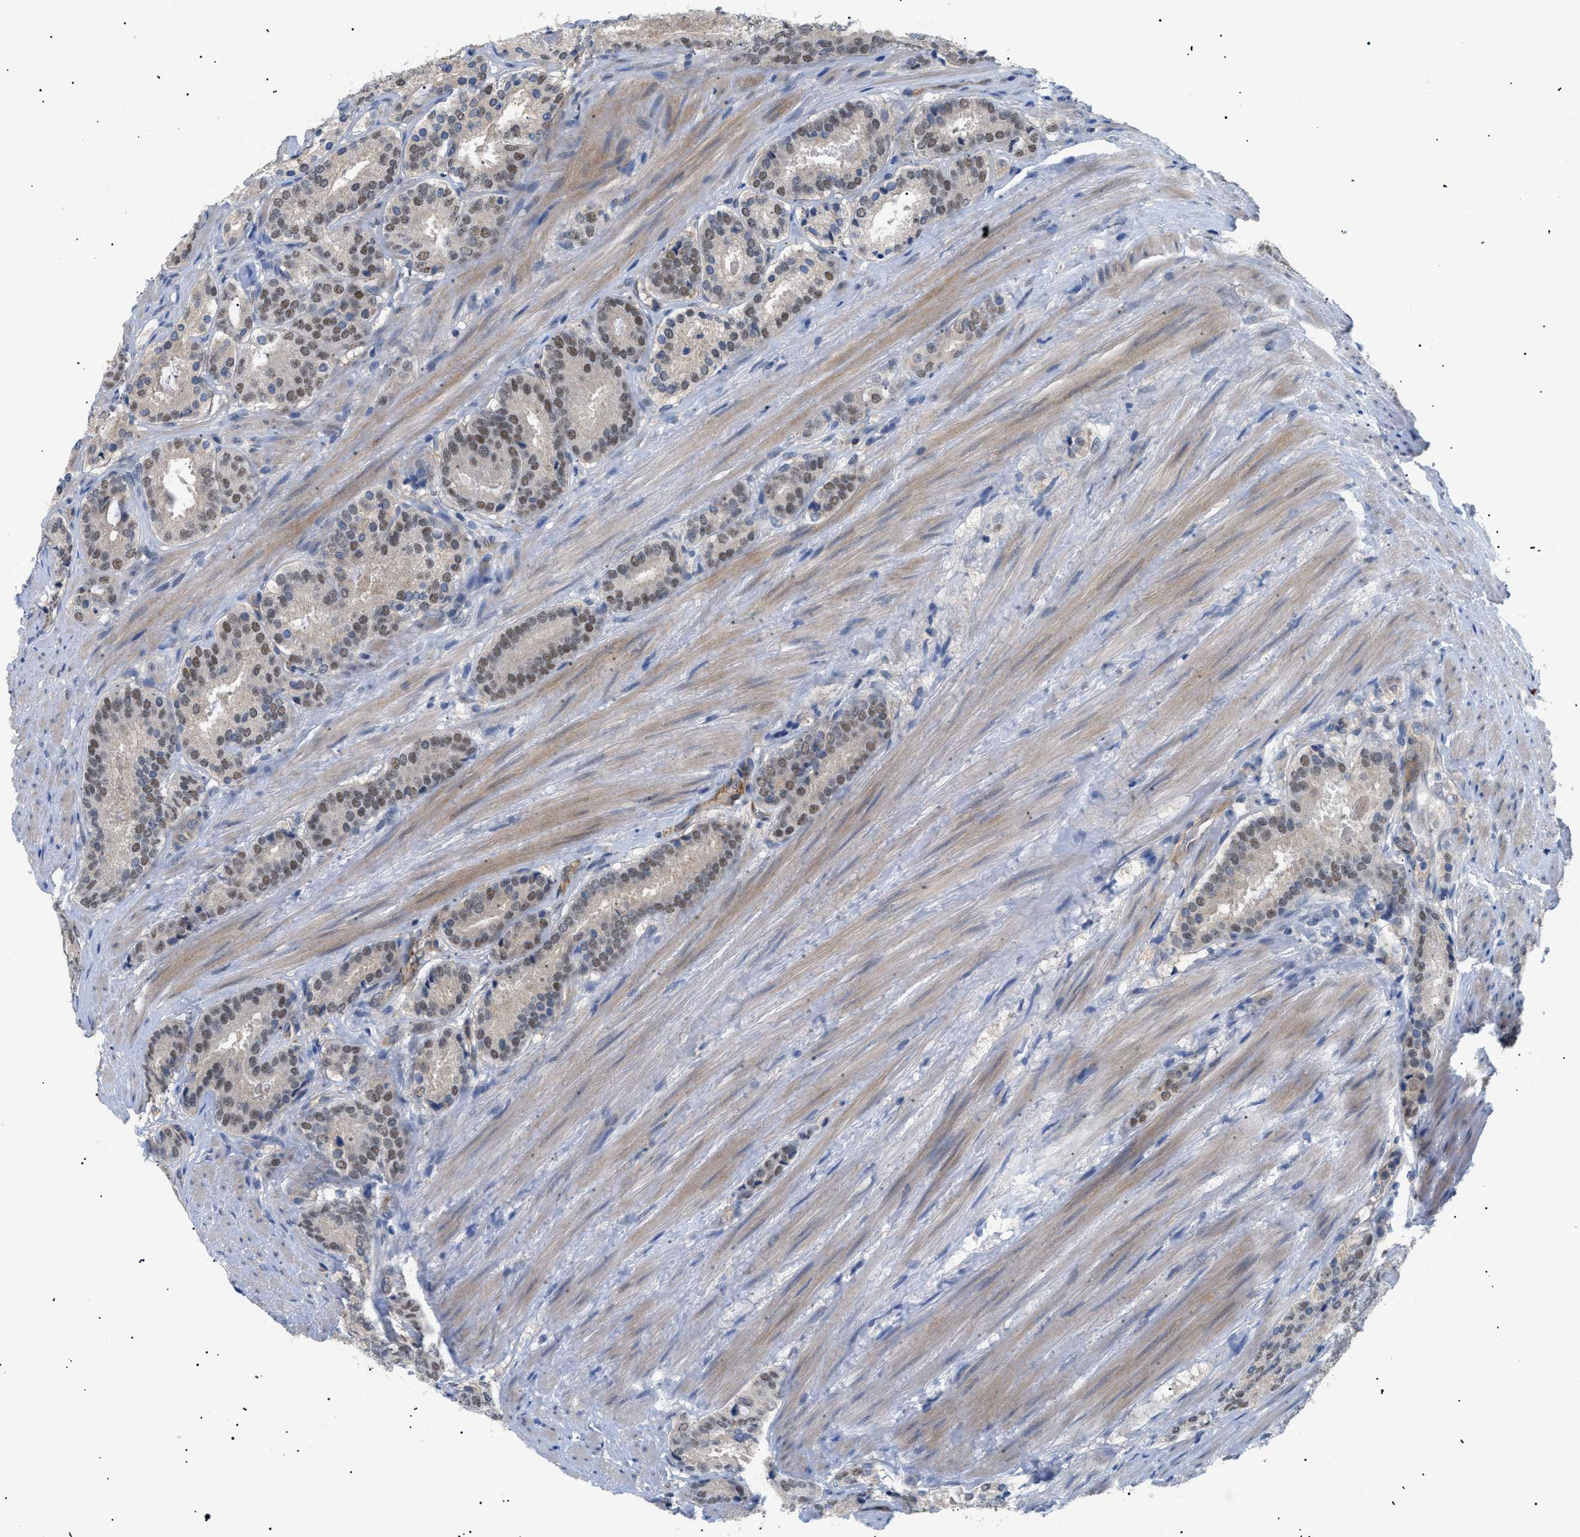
{"staining": {"intensity": "weak", "quantity": "25%-75%", "location": "nuclear"}, "tissue": "prostate cancer", "cell_type": "Tumor cells", "image_type": "cancer", "snomed": [{"axis": "morphology", "description": "Adenocarcinoma, Low grade"}, {"axis": "topography", "description": "Prostate"}], "caption": "Immunohistochemistry (IHC) of prostate cancer displays low levels of weak nuclear positivity in approximately 25%-75% of tumor cells.", "gene": "CRCP", "patient": {"sex": "male", "age": 69}}